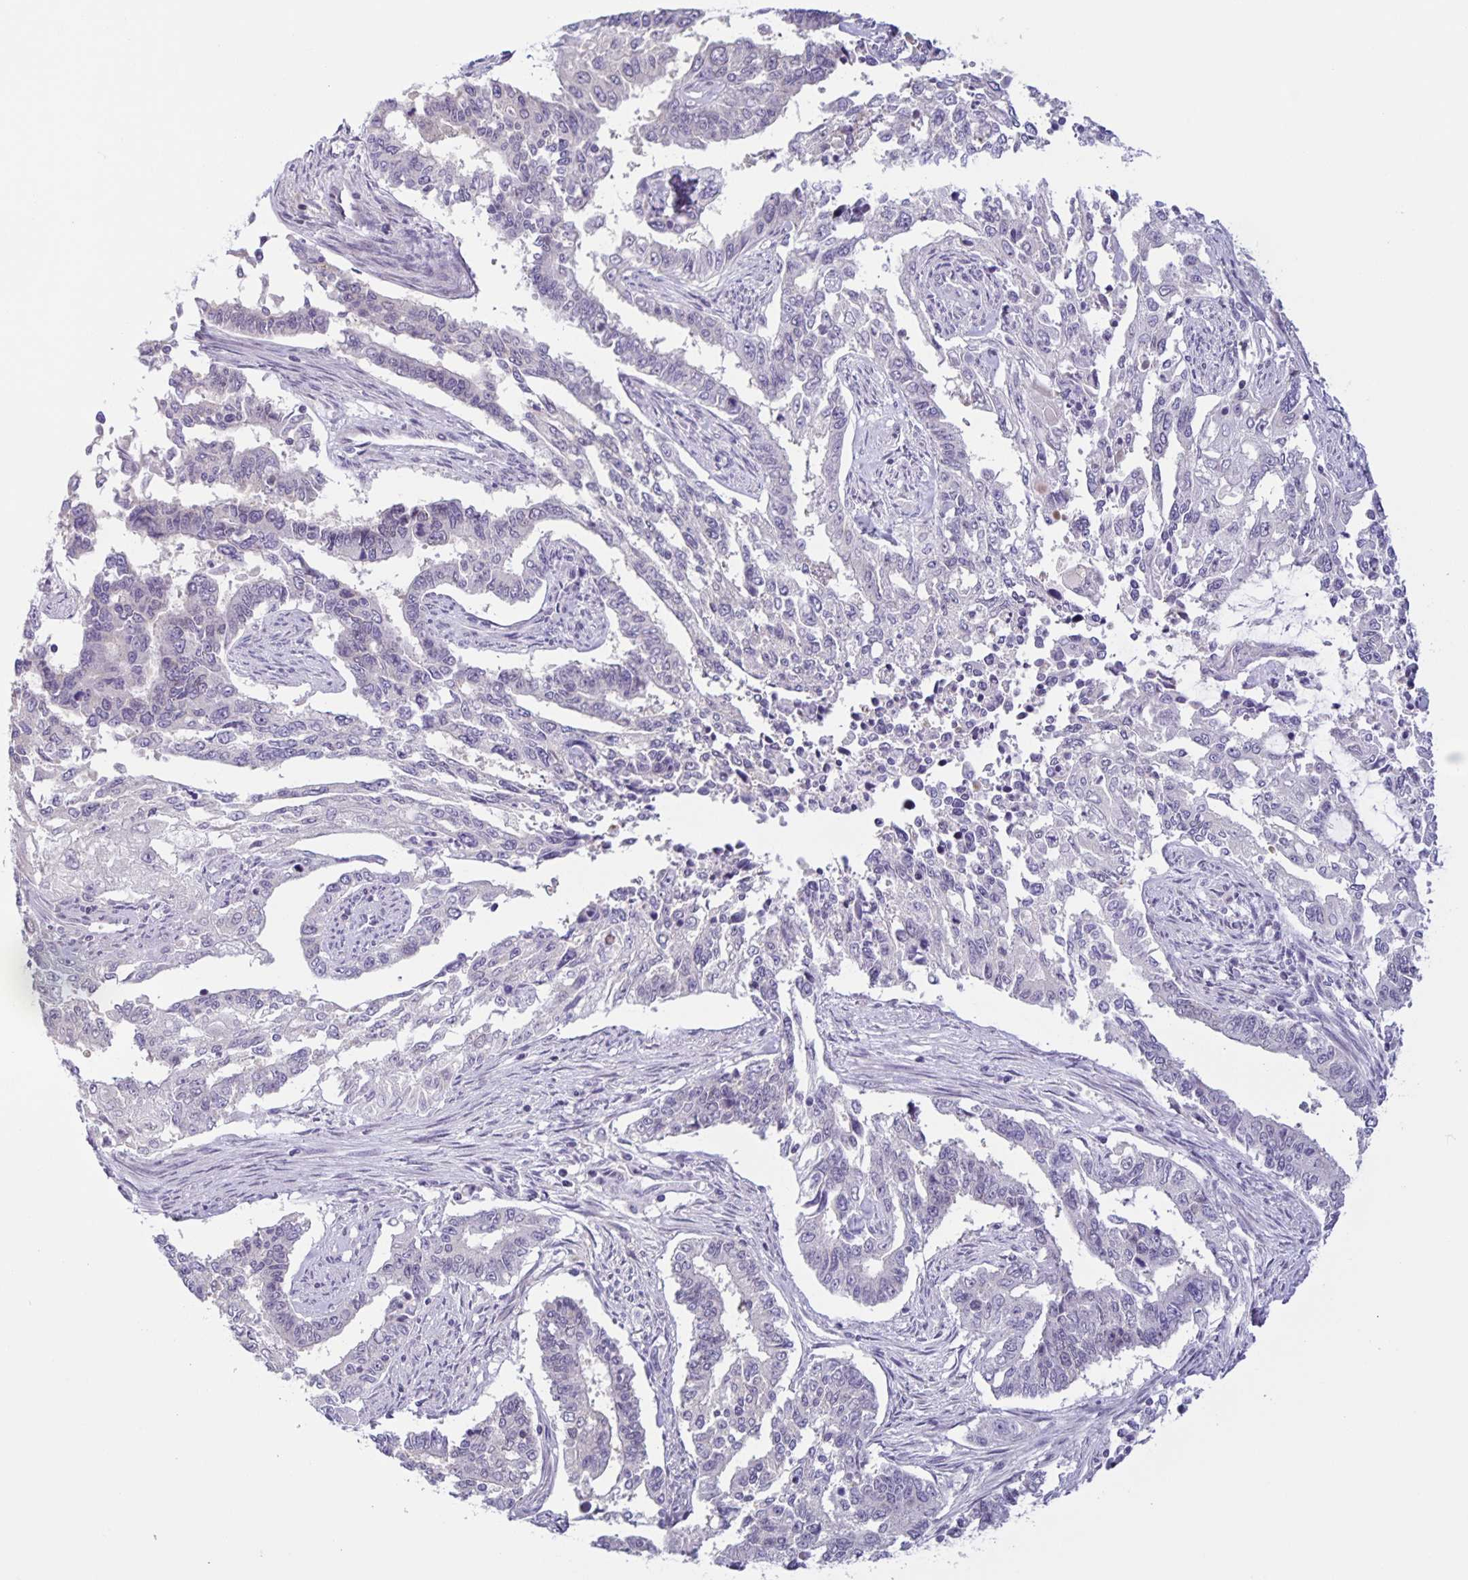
{"staining": {"intensity": "negative", "quantity": "none", "location": "none"}, "tissue": "endometrial cancer", "cell_type": "Tumor cells", "image_type": "cancer", "snomed": [{"axis": "morphology", "description": "Adenocarcinoma, NOS"}, {"axis": "topography", "description": "Uterus"}], "caption": "The histopathology image shows no significant positivity in tumor cells of endometrial cancer. (Brightfield microscopy of DAB (3,3'-diaminobenzidine) IHC at high magnification).", "gene": "SYNE2", "patient": {"sex": "female", "age": 59}}